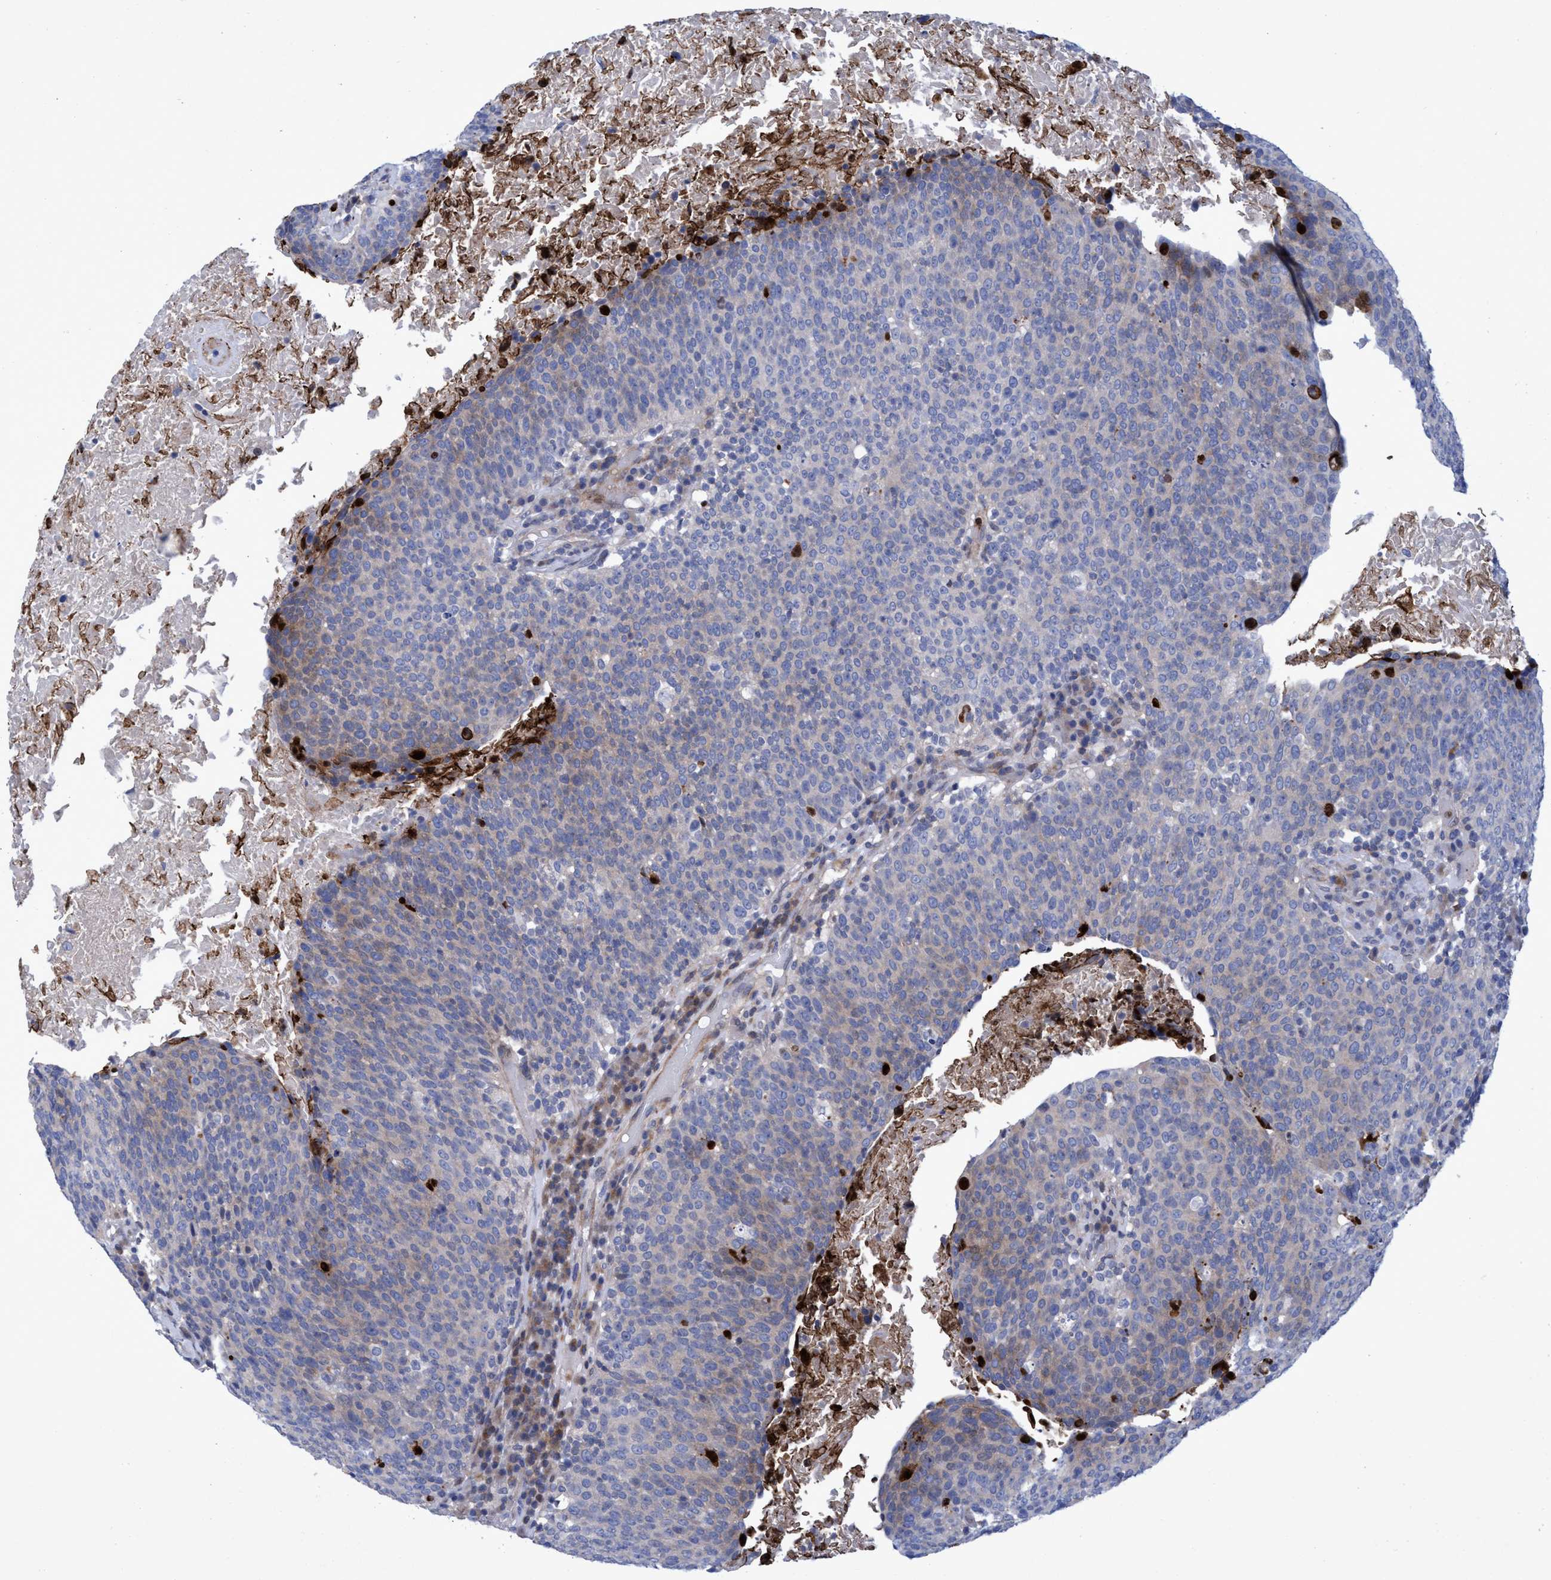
{"staining": {"intensity": "weak", "quantity": "25%-75%", "location": "cytoplasmic/membranous"}, "tissue": "head and neck cancer", "cell_type": "Tumor cells", "image_type": "cancer", "snomed": [{"axis": "morphology", "description": "Squamous cell carcinoma, NOS"}, {"axis": "morphology", "description": "Squamous cell carcinoma, metastatic, NOS"}, {"axis": "topography", "description": "Lymph node"}, {"axis": "topography", "description": "Head-Neck"}], "caption": "DAB (3,3'-diaminobenzidine) immunohistochemical staining of human squamous cell carcinoma (head and neck) displays weak cytoplasmic/membranous protein positivity in approximately 25%-75% of tumor cells. Using DAB (brown) and hematoxylin (blue) stains, captured at high magnification using brightfield microscopy.", "gene": "R3HCC1", "patient": {"sex": "male", "age": 62}}